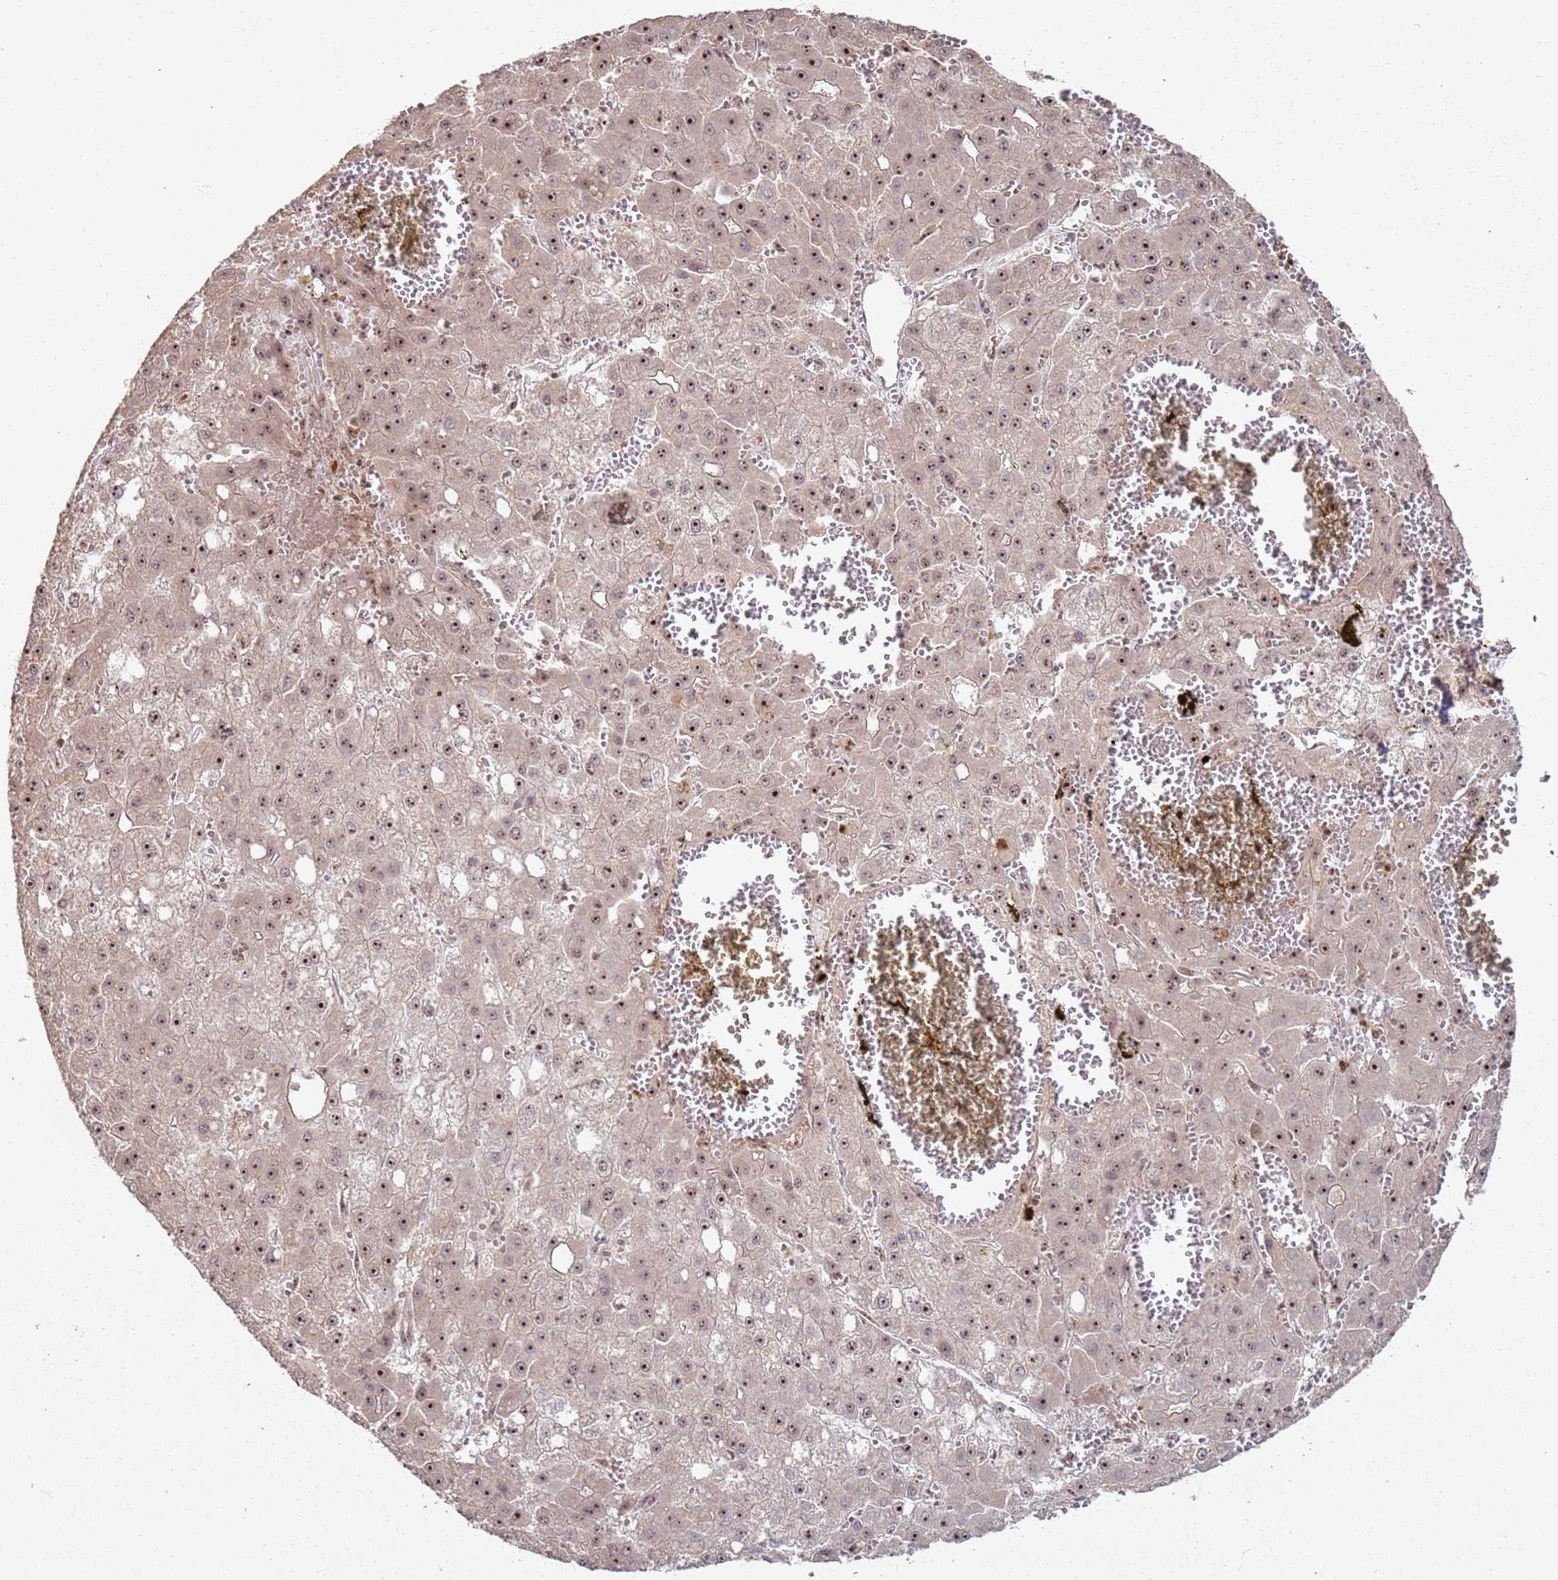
{"staining": {"intensity": "strong", "quantity": ">75%", "location": "nuclear"}, "tissue": "liver cancer", "cell_type": "Tumor cells", "image_type": "cancer", "snomed": [{"axis": "morphology", "description": "Carcinoma, Hepatocellular, NOS"}, {"axis": "topography", "description": "Liver"}], "caption": "Immunohistochemistry (DAB (3,3'-diaminobenzidine)) staining of human liver hepatocellular carcinoma shows strong nuclear protein expression in about >75% of tumor cells. The protein of interest is stained brown, and the nuclei are stained in blue (DAB IHC with brightfield microscopy, high magnification).", "gene": "UTP11", "patient": {"sex": "male", "age": 47}}